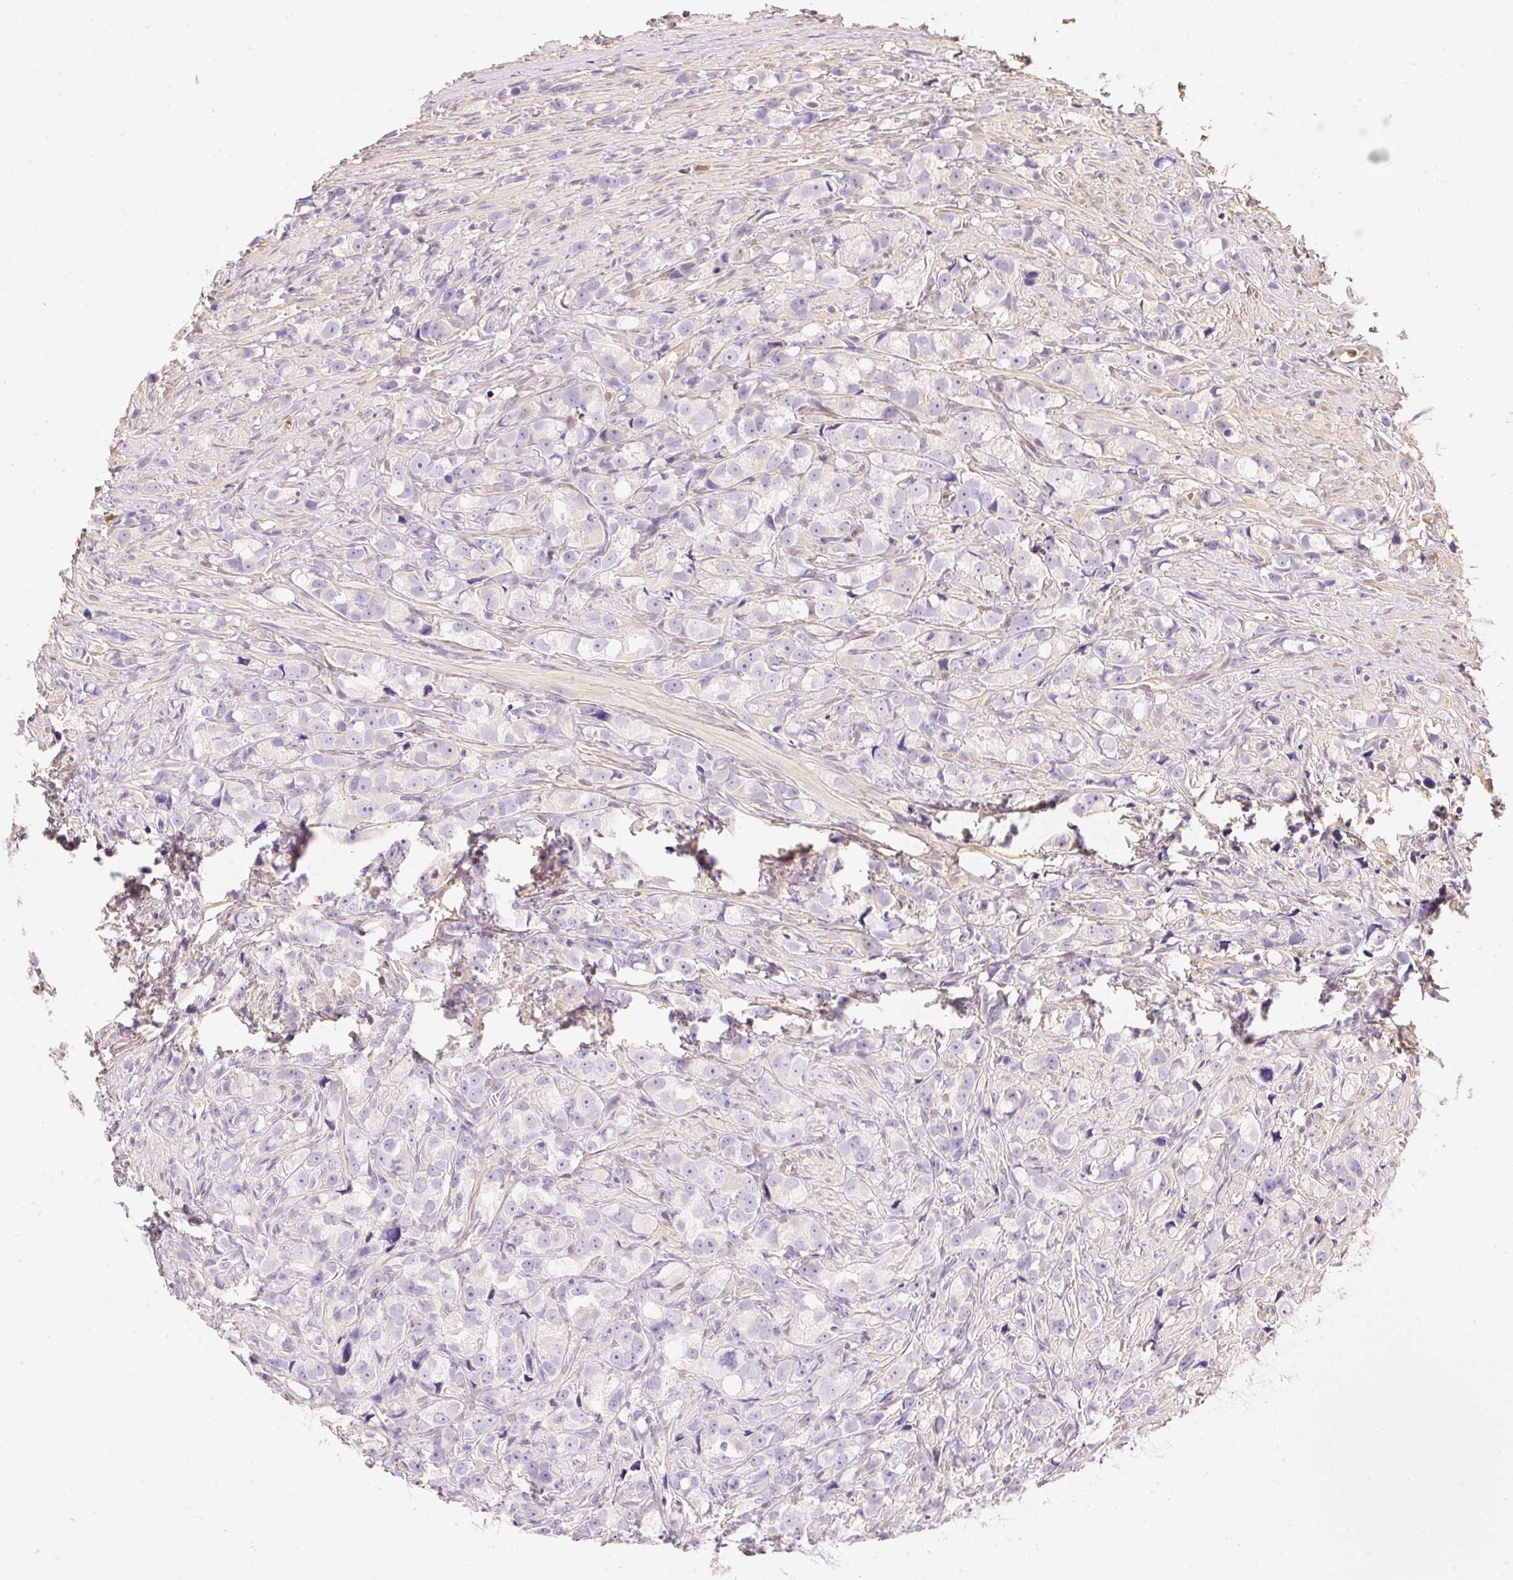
{"staining": {"intensity": "negative", "quantity": "none", "location": "none"}, "tissue": "prostate cancer", "cell_type": "Tumor cells", "image_type": "cancer", "snomed": [{"axis": "morphology", "description": "Adenocarcinoma, High grade"}, {"axis": "topography", "description": "Prostate"}], "caption": "Image shows no significant protein positivity in tumor cells of prostate adenocarcinoma (high-grade).", "gene": "S100A3", "patient": {"sex": "male", "age": 75}}